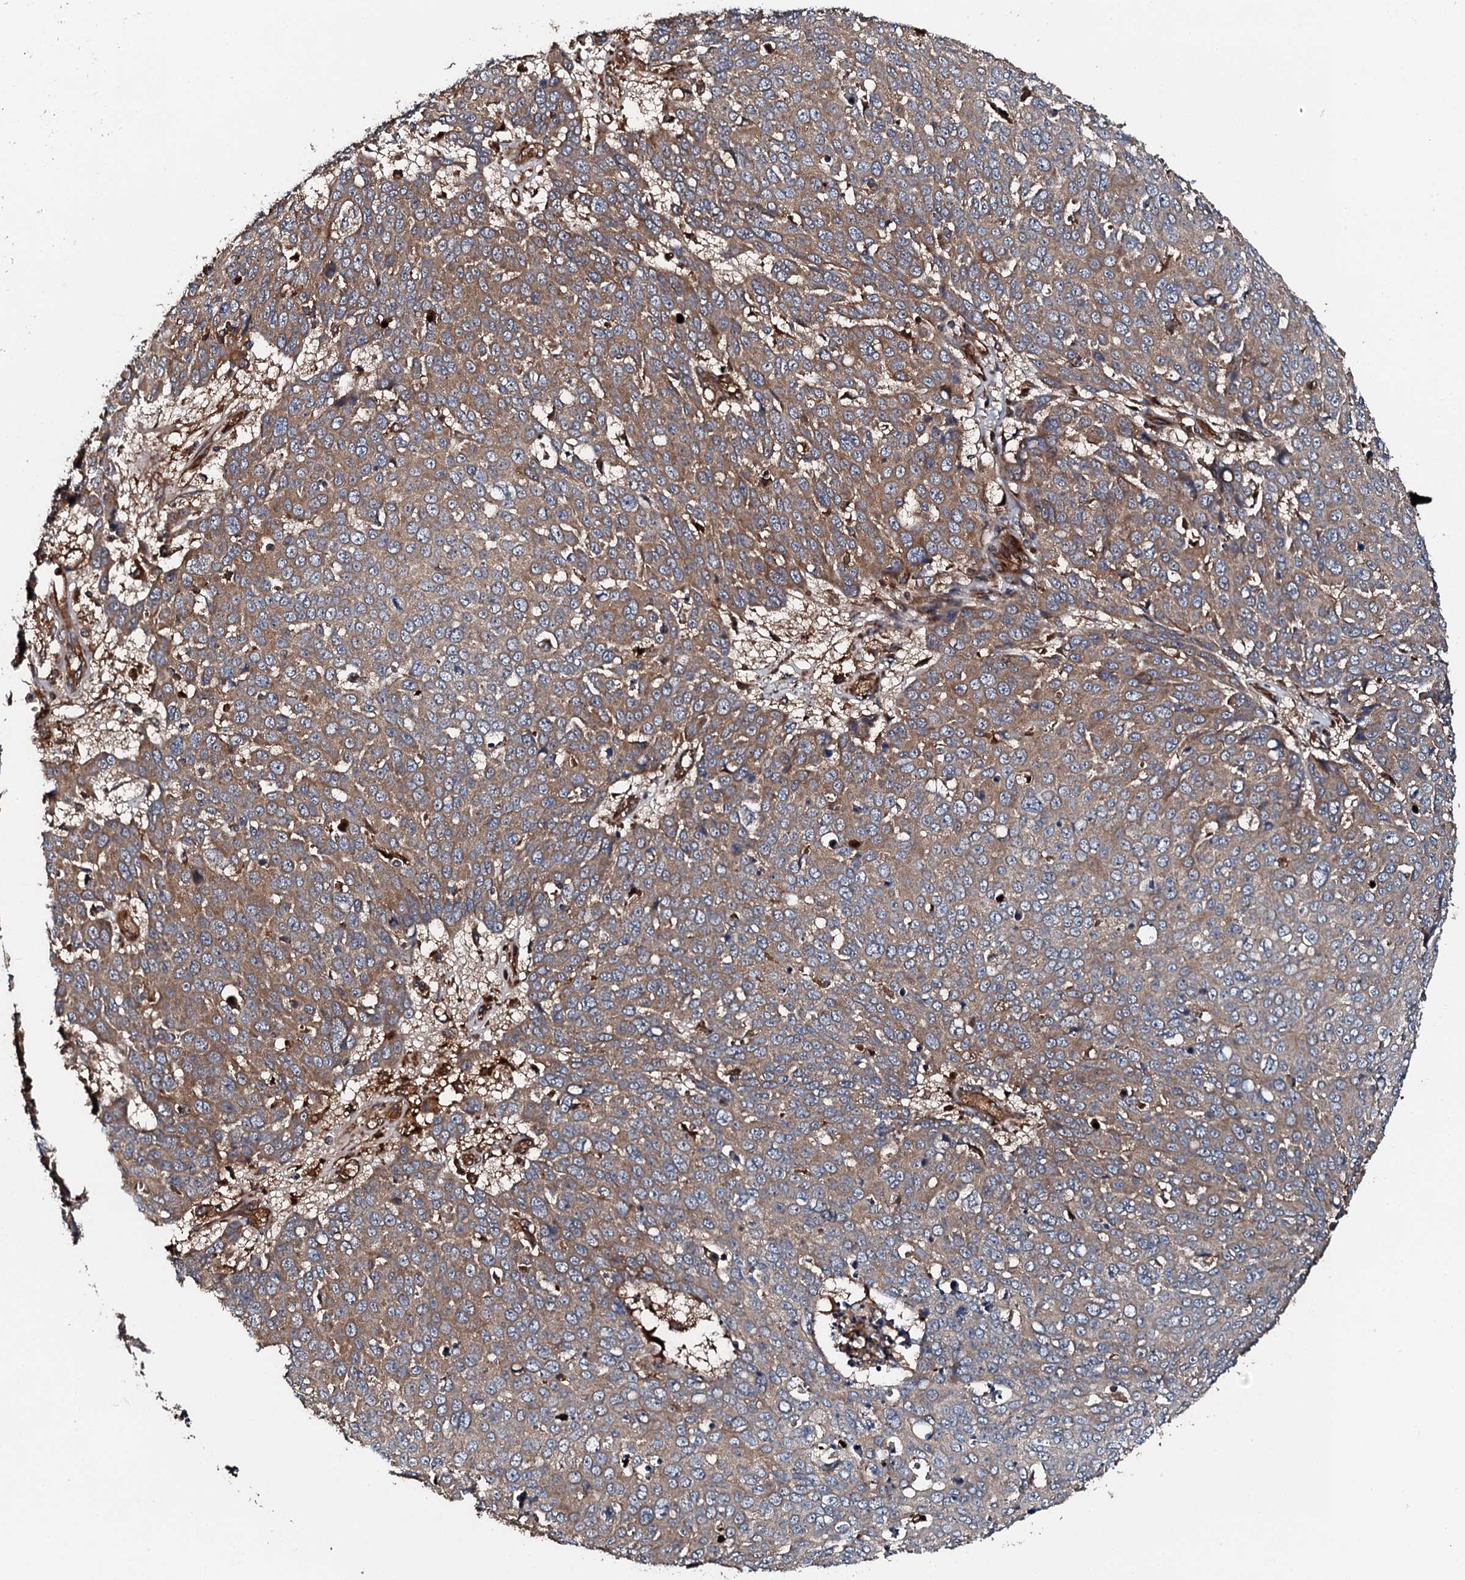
{"staining": {"intensity": "moderate", "quantity": ">75%", "location": "cytoplasmic/membranous"}, "tissue": "skin cancer", "cell_type": "Tumor cells", "image_type": "cancer", "snomed": [{"axis": "morphology", "description": "Squamous cell carcinoma, NOS"}, {"axis": "topography", "description": "Skin"}], "caption": "A photomicrograph showing moderate cytoplasmic/membranous positivity in about >75% of tumor cells in skin squamous cell carcinoma, as visualized by brown immunohistochemical staining.", "gene": "FLYWCH1", "patient": {"sex": "male", "age": 71}}